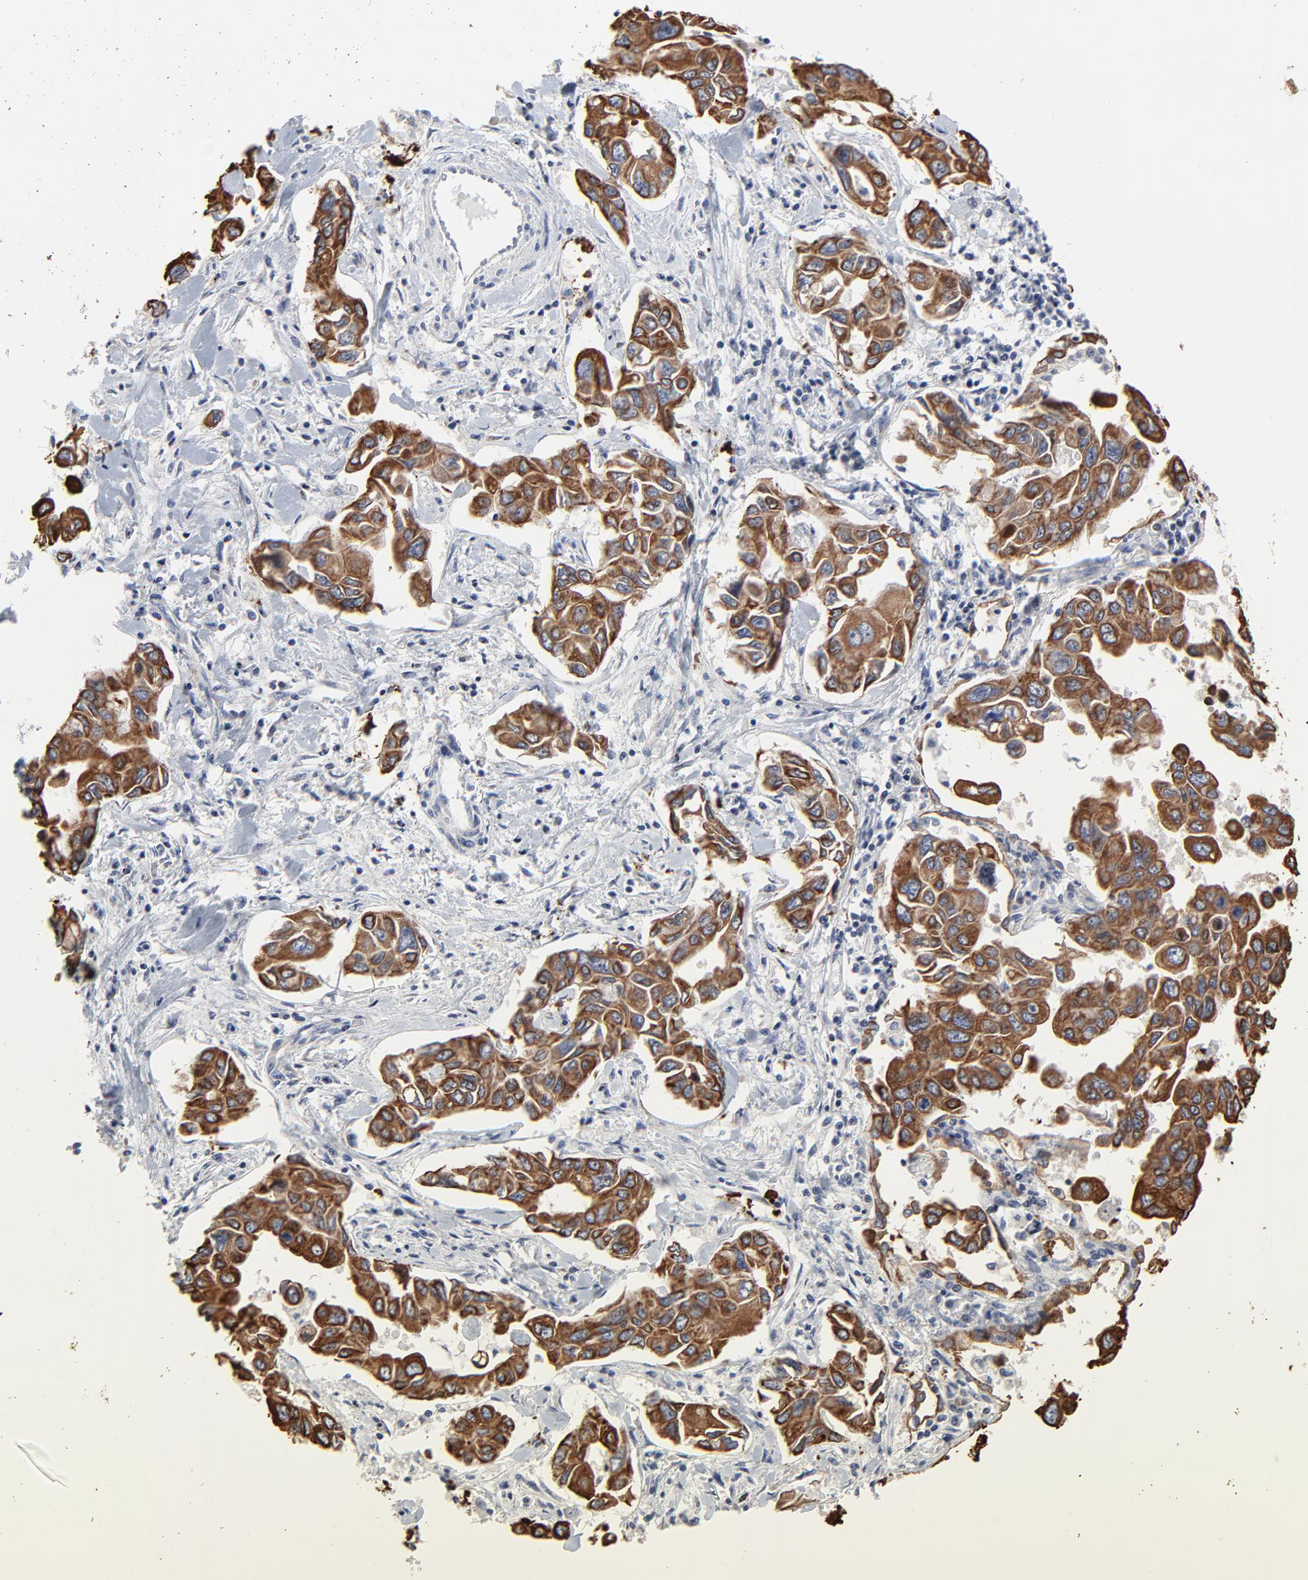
{"staining": {"intensity": "strong", "quantity": ">75%", "location": "cytoplasmic/membranous"}, "tissue": "lung cancer", "cell_type": "Tumor cells", "image_type": "cancer", "snomed": [{"axis": "morphology", "description": "Adenocarcinoma, NOS"}, {"axis": "topography", "description": "Lymph node"}, {"axis": "topography", "description": "Lung"}], "caption": "There is high levels of strong cytoplasmic/membranous positivity in tumor cells of adenocarcinoma (lung), as demonstrated by immunohistochemical staining (brown color).", "gene": "LNX1", "patient": {"sex": "male", "age": 64}}